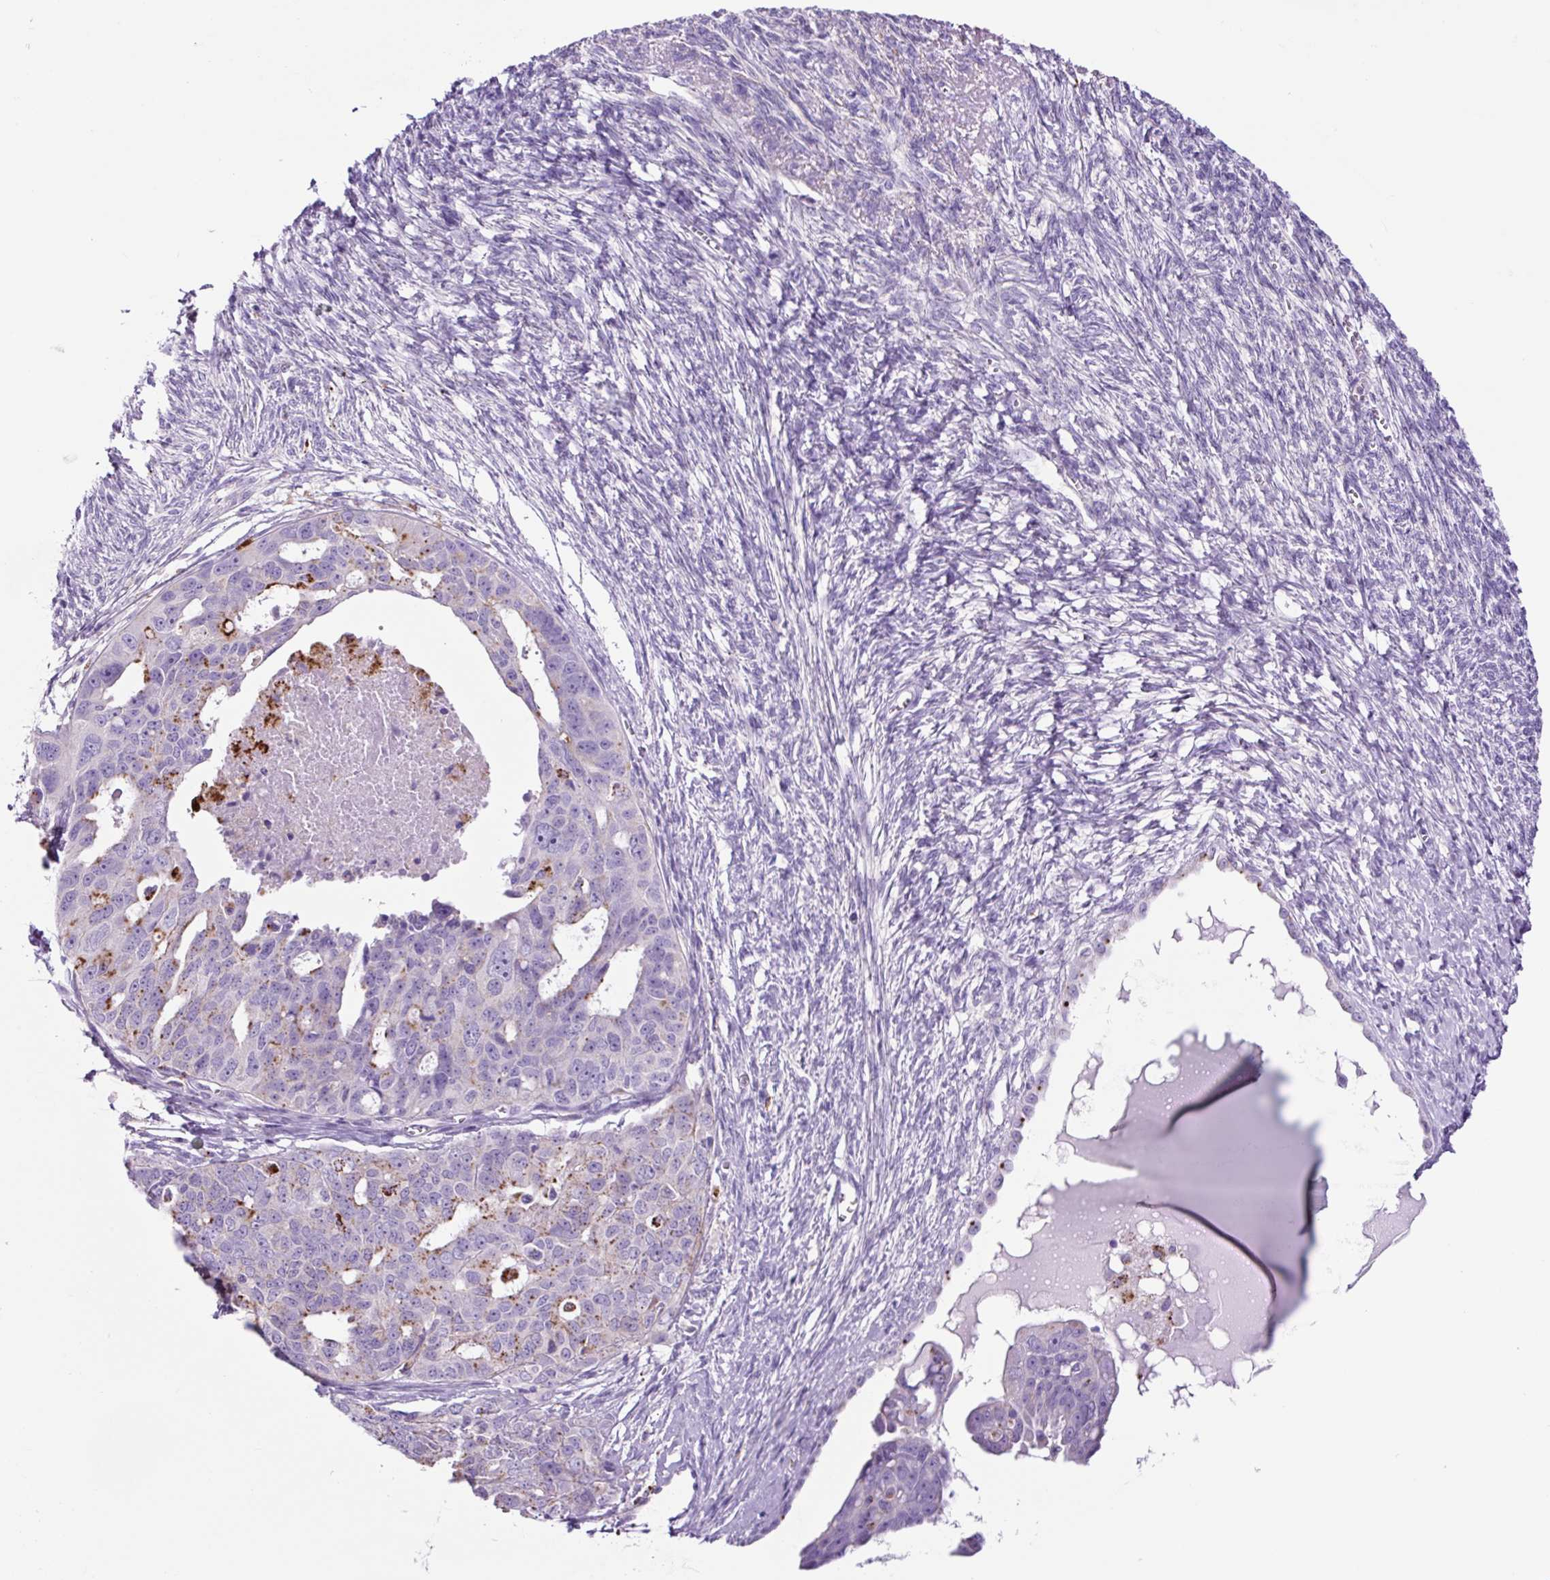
{"staining": {"intensity": "weak", "quantity": "<25%", "location": "cytoplasmic/membranous"}, "tissue": "ovarian cancer", "cell_type": "Tumor cells", "image_type": "cancer", "snomed": [{"axis": "morphology", "description": "Carcinoma, endometroid"}, {"axis": "topography", "description": "Ovary"}], "caption": "DAB immunohistochemical staining of ovarian cancer (endometroid carcinoma) reveals no significant expression in tumor cells.", "gene": "LCN10", "patient": {"sex": "female", "age": 70}}